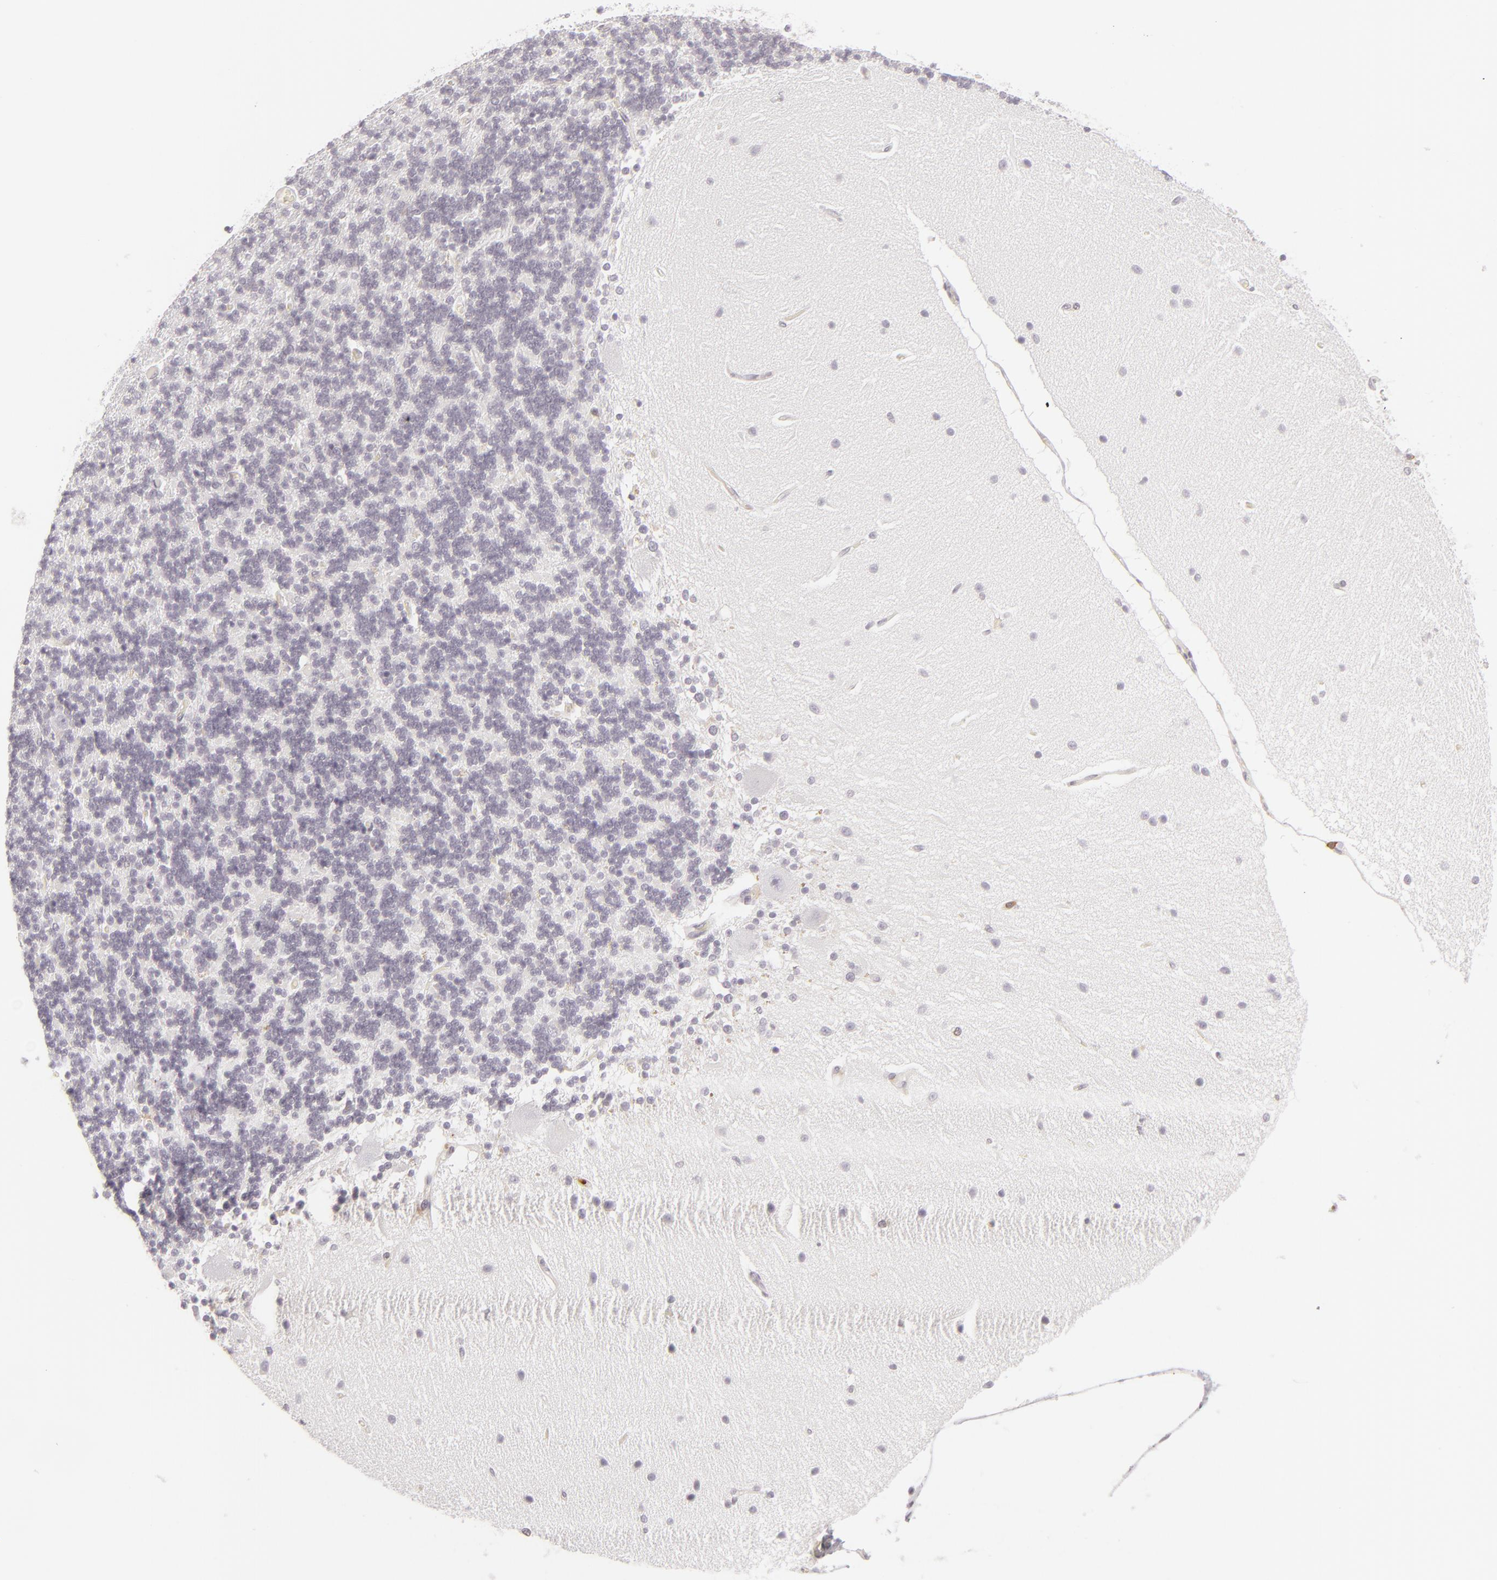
{"staining": {"intensity": "negative", "quantity": "none", "location": "none"}, "tissue": "cerebellum", "cell_type": "Cells in granular layer", "image_type": "normal", "snomed": [{"axis": "morphology", "description": "Normal tissue, NOS"}, {"axis": "topography", "description": "Cerebellum"}], "caption": "The immunohistochemistry (IHC) histopathology image has no significant staining in cells in granular layer of cerebellum. (DAB (3,3'-diaminobenzidine) immunohistochemistry (IHC), high magnification).", "gene": "APOBEC3G", "patient": {"sex": "female", "age": 54}}